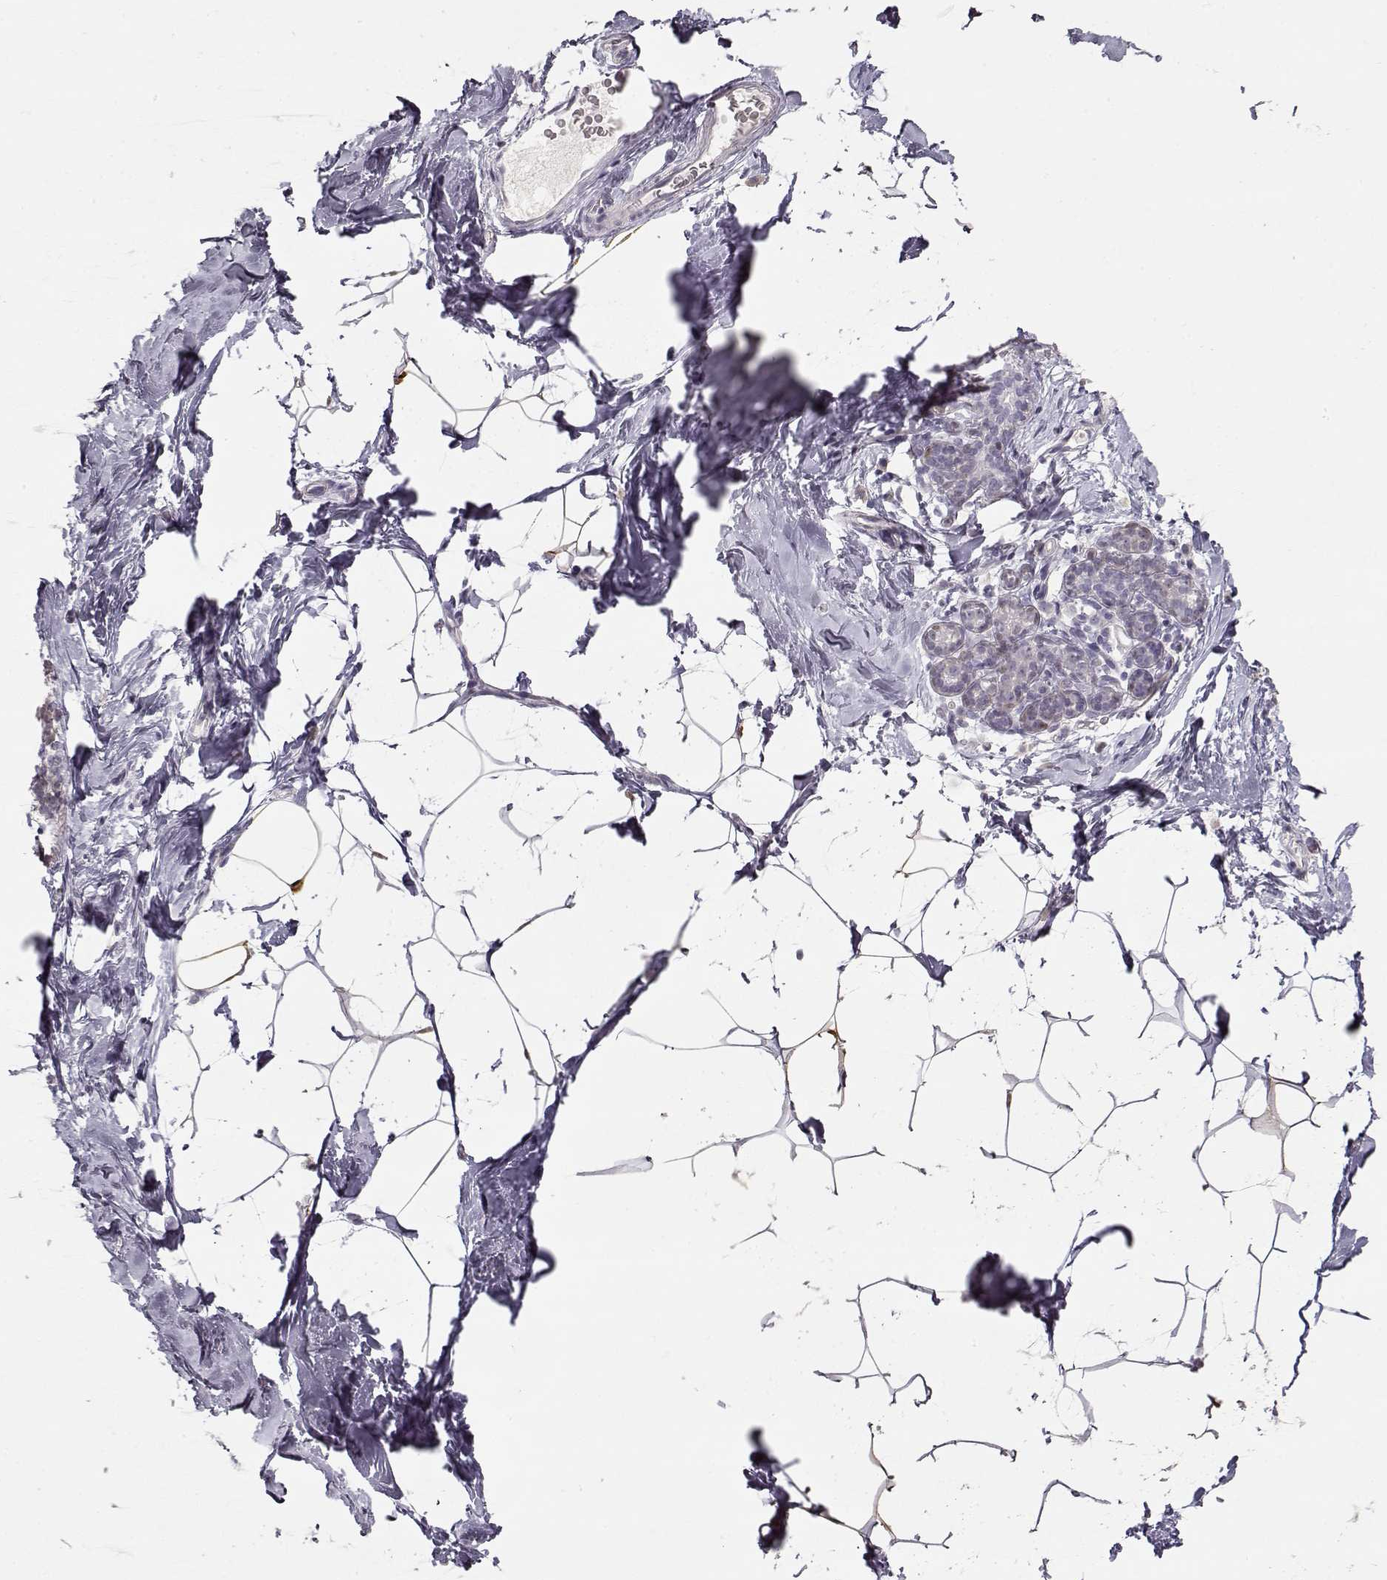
{"staining": {"intensity": "strong", "quantity": ">75%", "location": "nuclear"}, "tissue": "breast", "cell_type": "Adipocytes", "image_type": "normal", "snomed": [{"axis": "morphology", "description": "Normal tissue, NOS"}, {"axis": "topography", "description": "Breast"}], "caption": "Breast stained with IHC demonstrates strong nuclear staining in about >75% of adipocytes. (DAB (3,3'-diaminobenzidine) IHC, brown staining for protein, blue staining for nuclei).", "gene": "S100B", "patient": {"sex": "female", "age": 32}}